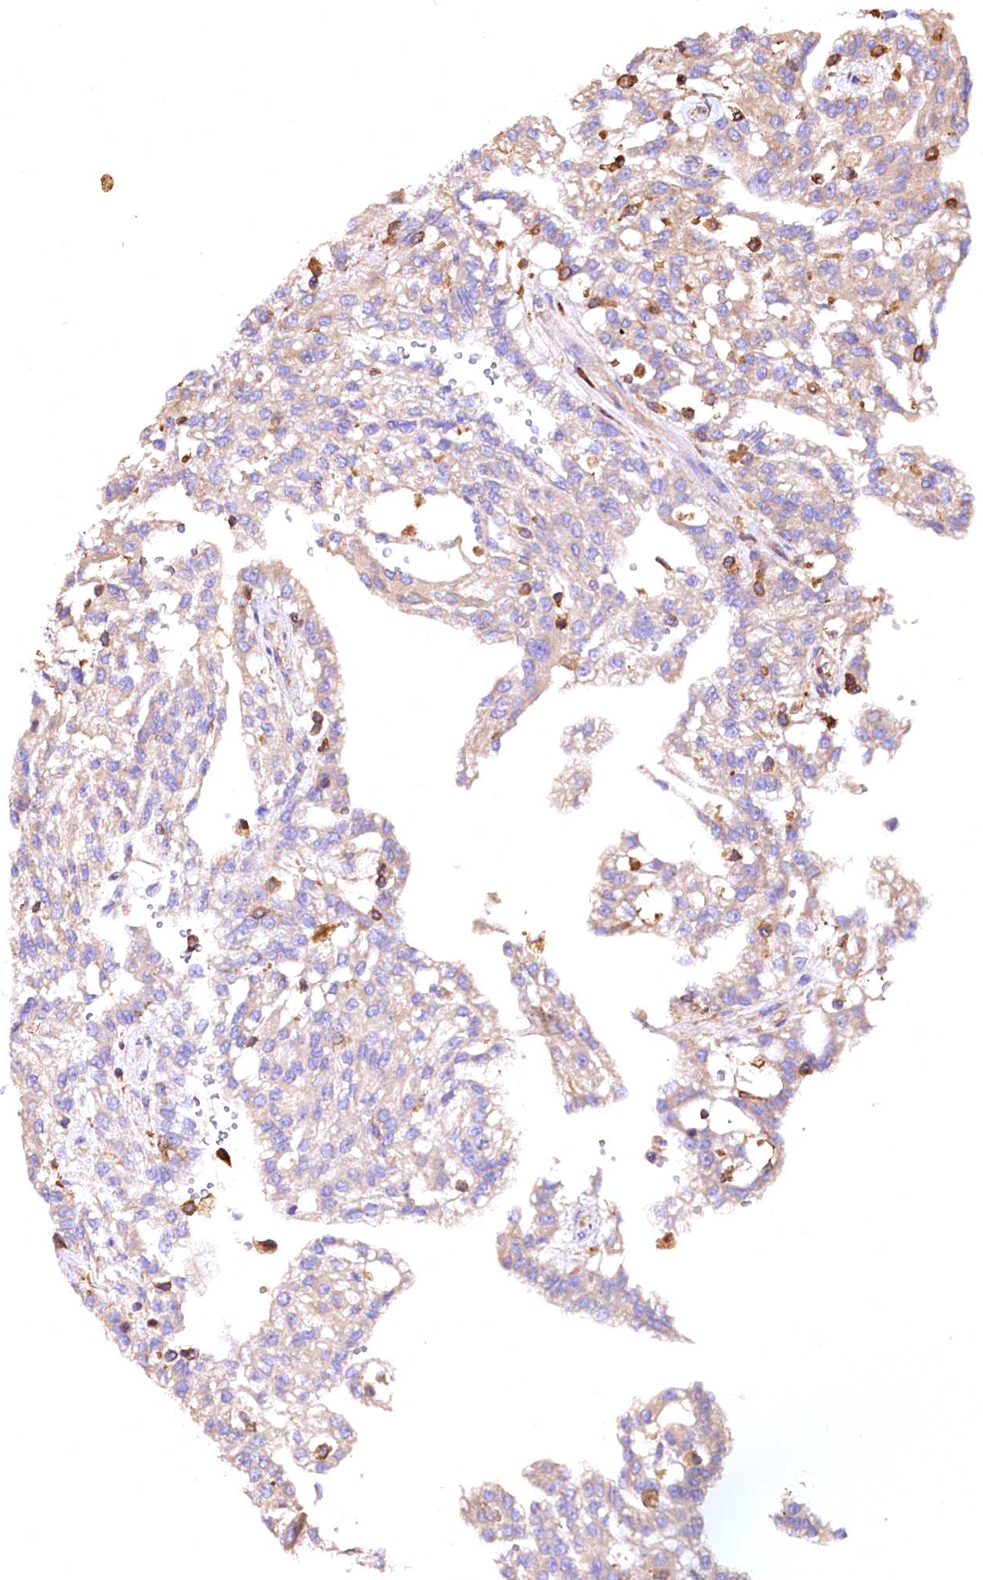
{"staining": {"intensity": "weak", "quantity": "<25%", "location": "cytoplasmic/membranous"}, "tissue": "renal cancer", "cell_type": "Tumor cells", "image_type": "cancer", "snomed": [{"axis": "morphology", "description": "Adenocarcinoma, NOS"}, {"axis": "topography", "description": "Kidney"}], "caption": "High magnification brightfield microscopy of renal cancer stained with DAB (brown) and counterstained with hematoxylin (blue): tumor cells show no significant staining.", "gene": "RARS2", "patient": {"sex": "male", "age": 63}}